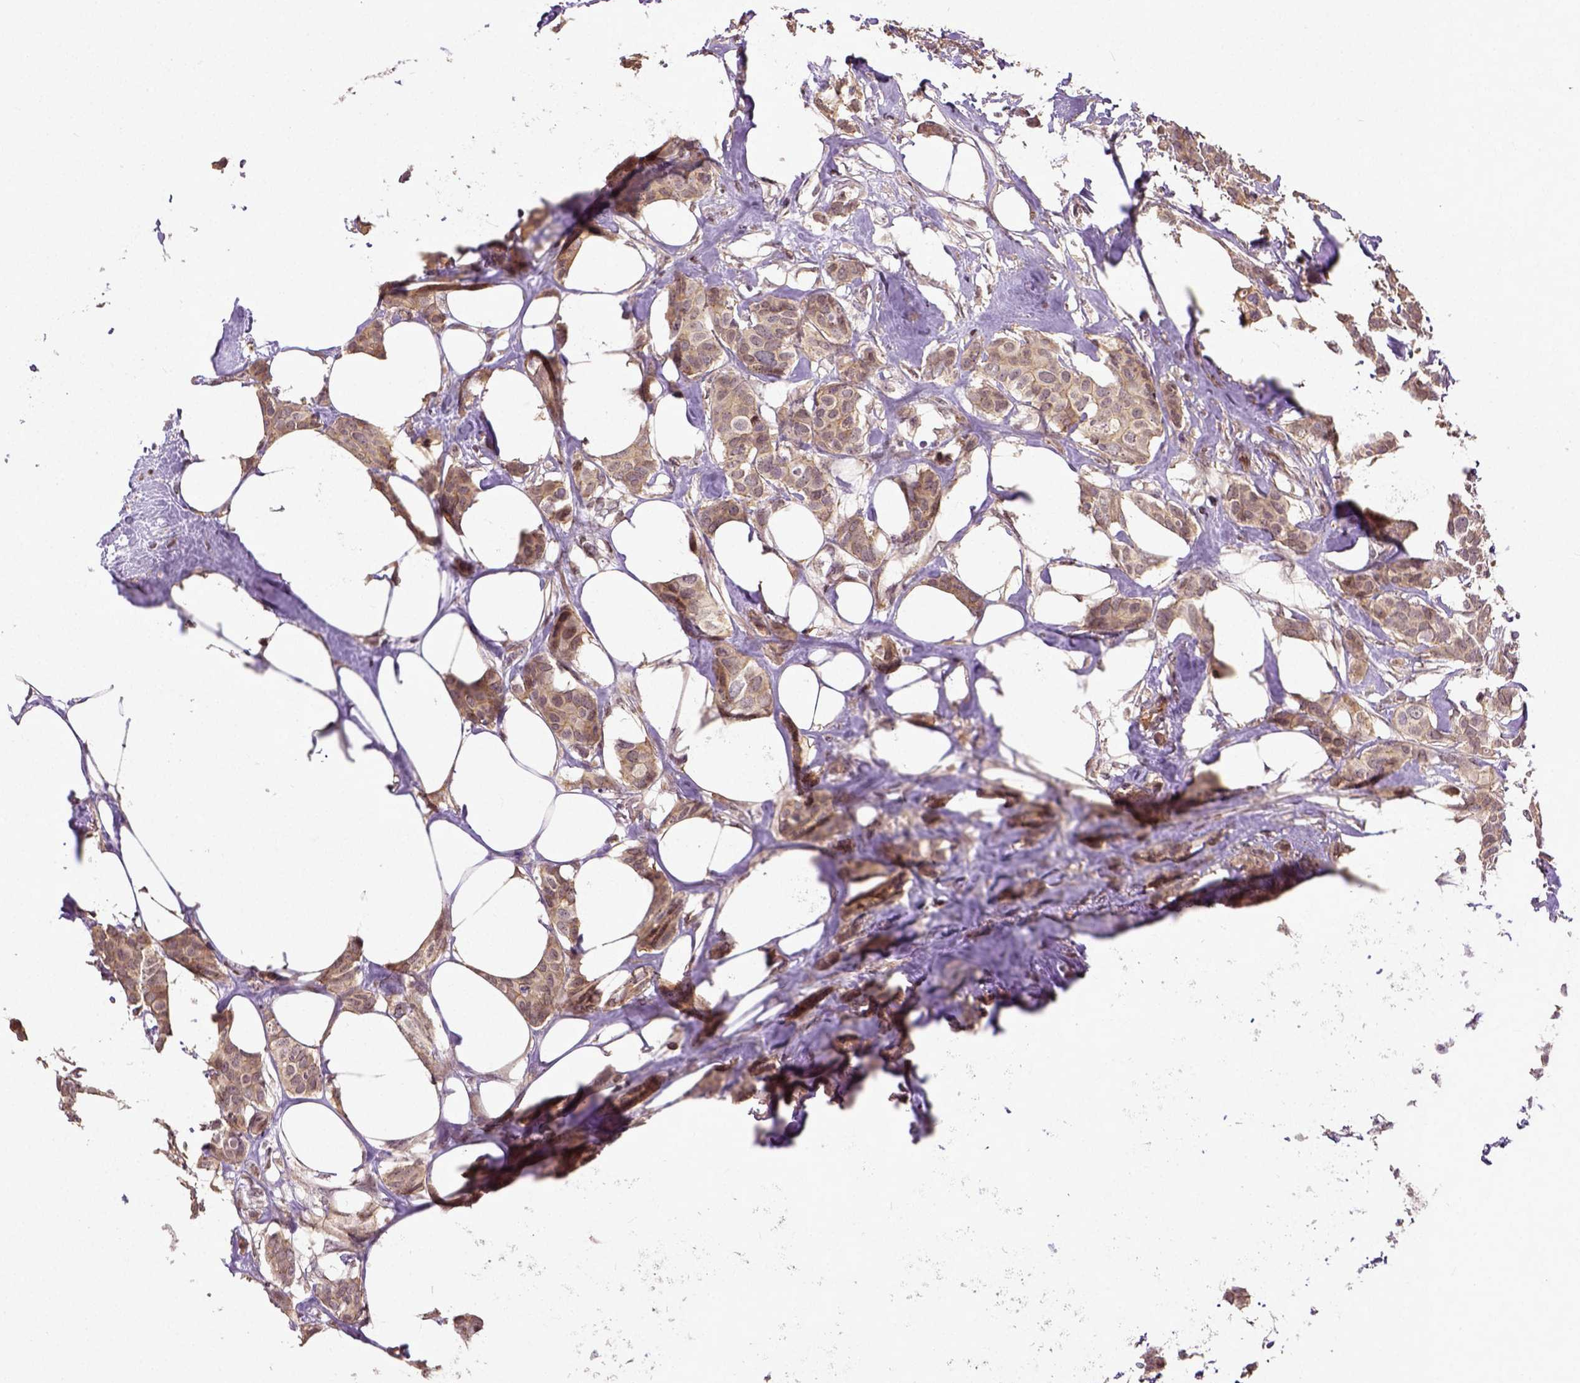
{"staining": {"intensity": "weak", "quantity": ">75%", "location": "cytoplasmic/membranous"}, "tissue": "breast cancer", "cell_type": "Tumor cells", "image_type": "cancer", "snomed": [{"axis": "morphology", "description": "Duct carcinoma"}, {"axis": "topography", "description": "Breast"}], "caption": "Immunohistochemistry (IHC) micrograph of breast invasive ductal carcinoma stained for a protein (brown), which demonstrates low levels of weak cytoplasmic/membranous expression in about >75% of tumor cells.", "gene": "DICER1", "patient": {"sex": "female", "age": 62}}